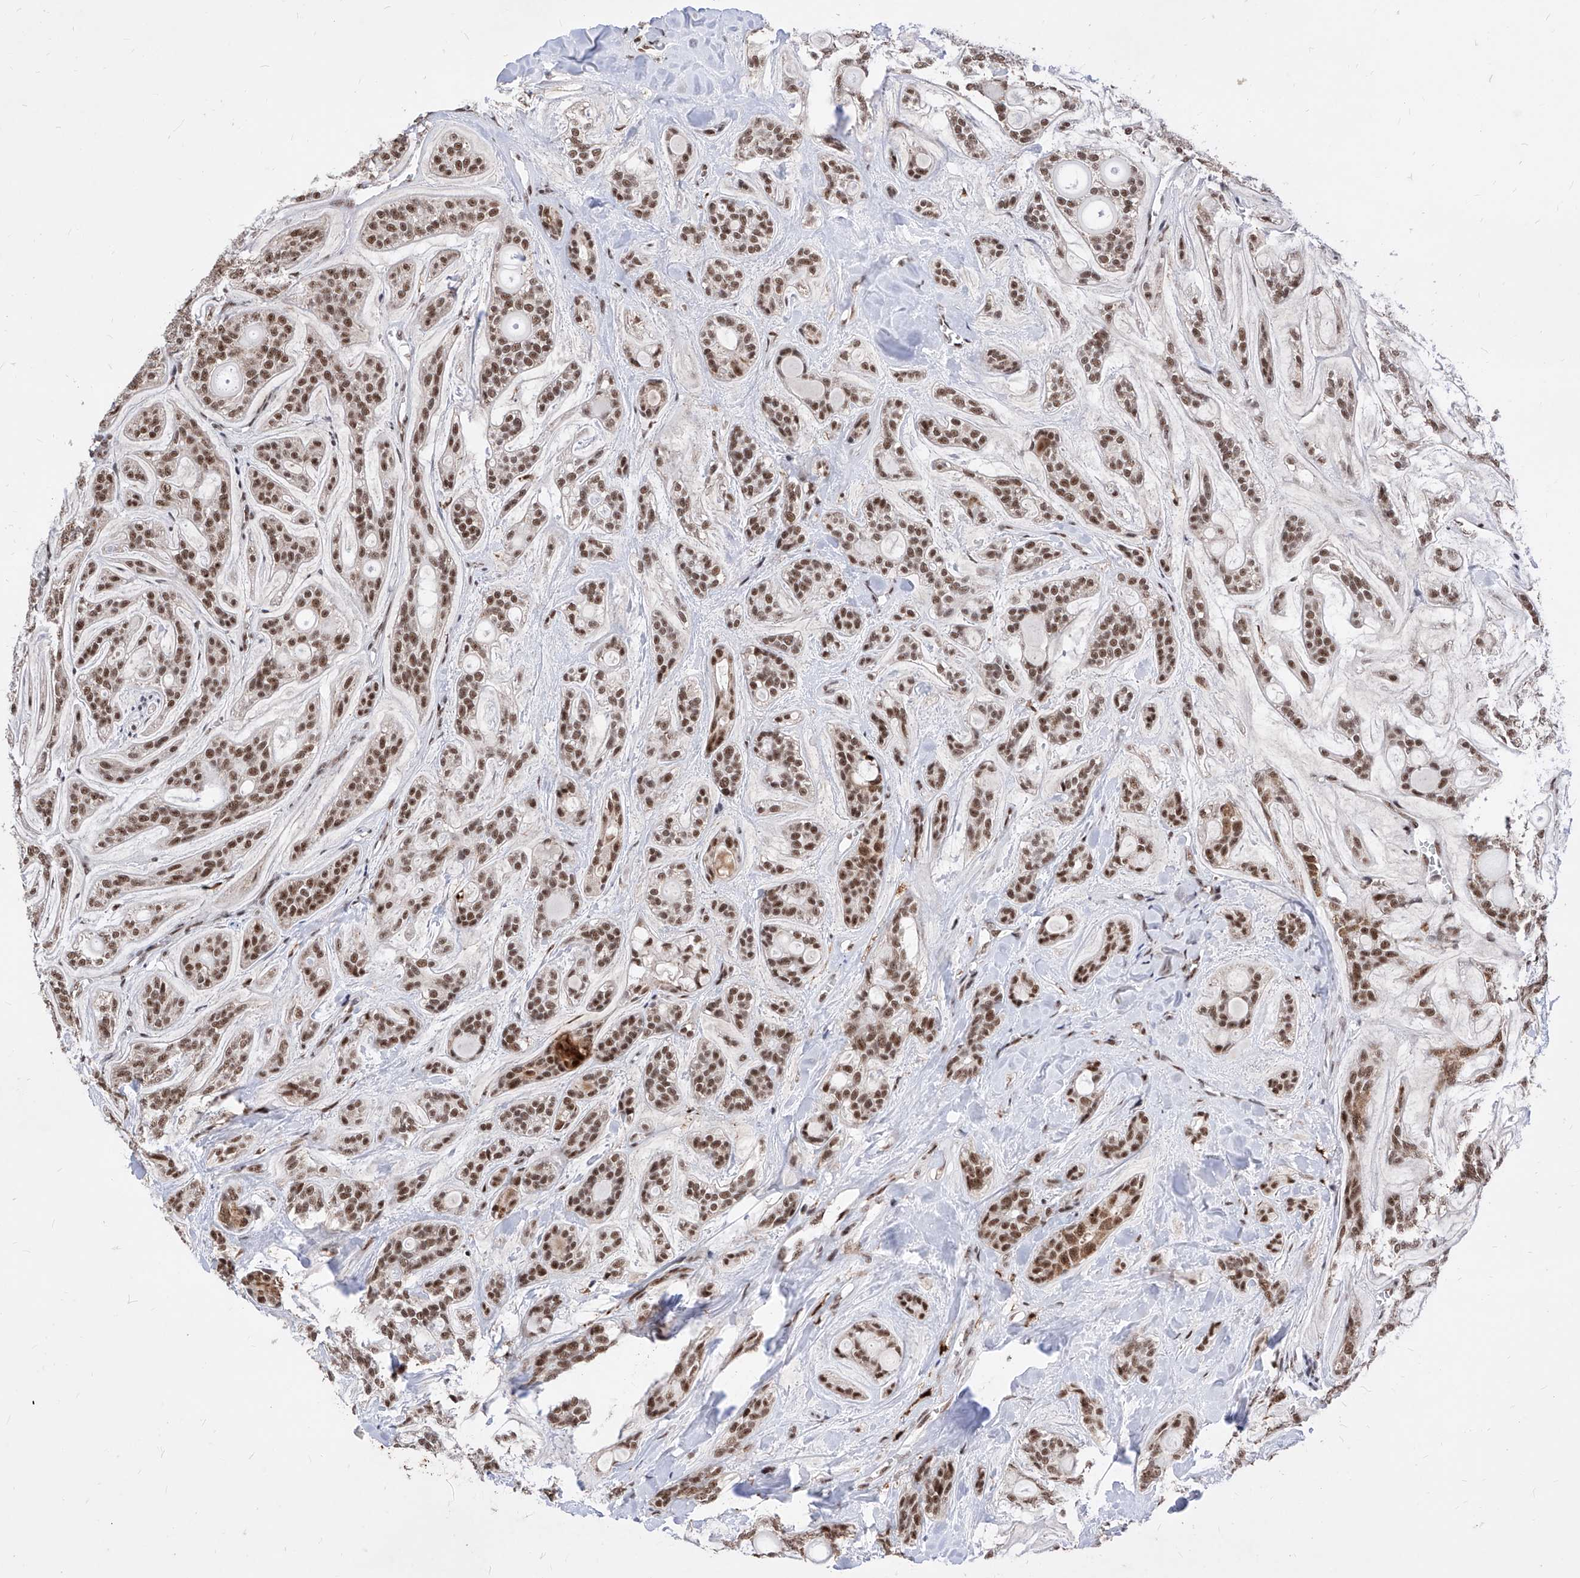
{"staining": {"intensity": "moderate", "quantity": ">75%", "location": "nuclear"}, "tissue": "head and neck cancer", "cell_type": "Tumor cells", "image_type": "cancer", "snomed": [{"axis": "morphology", "description": "Adenocarcinoma, NOS"}, {"axis": "topography", "description": "Head-Neck"}], "caption": "Human head and neck cancer (adenocarcinoma) stained with a protein marker shows moderate staining in tumor cells.", "gene": "PHF5A", "patient": {"sex": "male", "age": 66}}